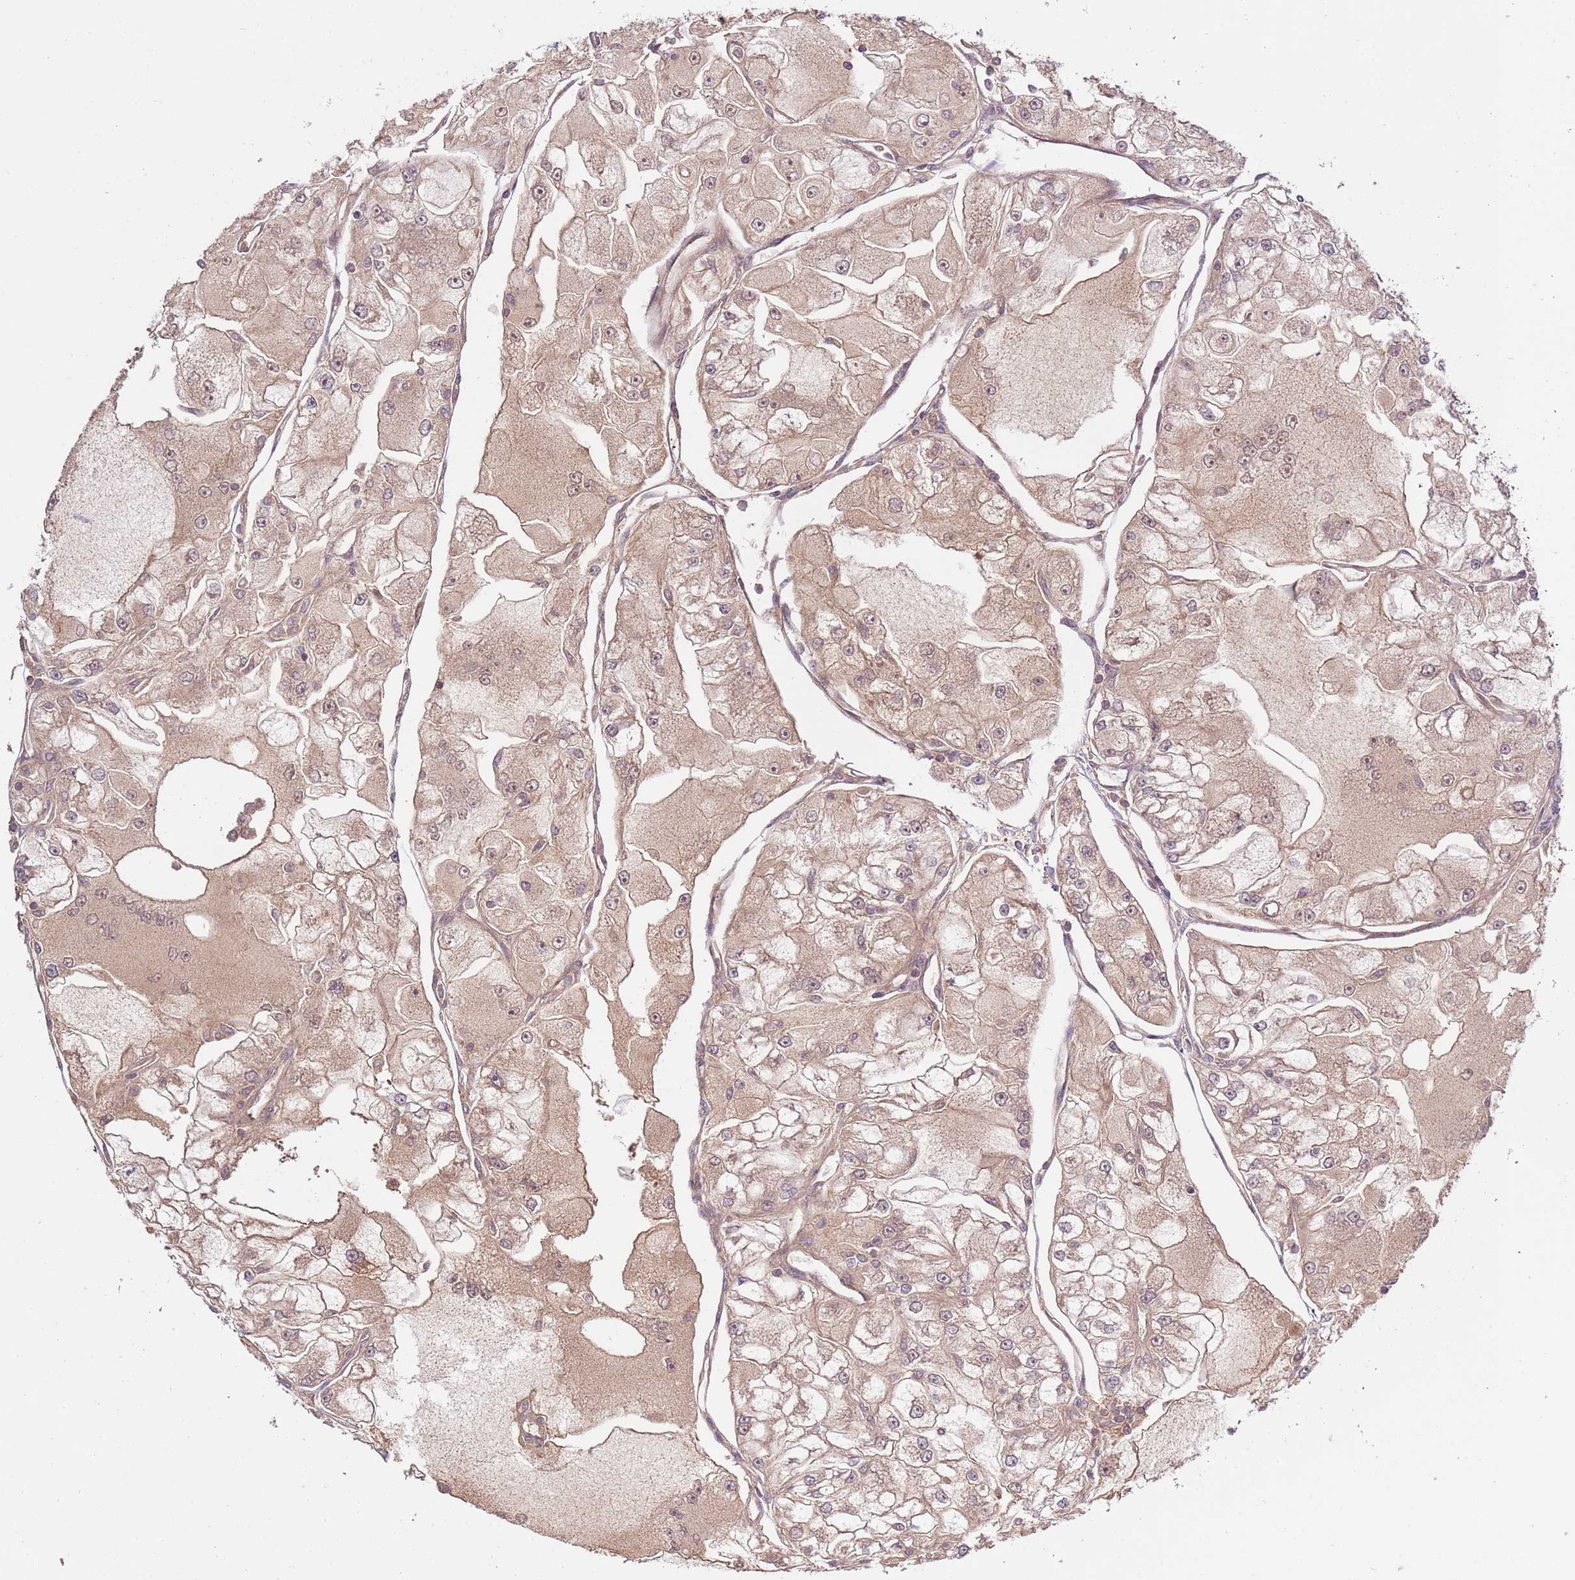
{"staining": {"intensity": "weak", "quantity": ">75%", "location": "cytoplasmic/membranous,nuclear"}, "tissue": "renal cancer", "cell_type": "Tumor cells", "image_type": "cancer", "snomed": [{"axis": "morphology", "description": "Adenocarcinoma, NOS"}, {"axis": "topography", "description": "Kidney"}], "caption": "This histopathology image demonstrates immunohistochemistry staining of human renal cancer, with low weak cytoplasmic/membranous and nuclear expression in about >75% of tumor cells.", "gene": "ZNF624", "patient": {"sex": "female", "age": 72}}